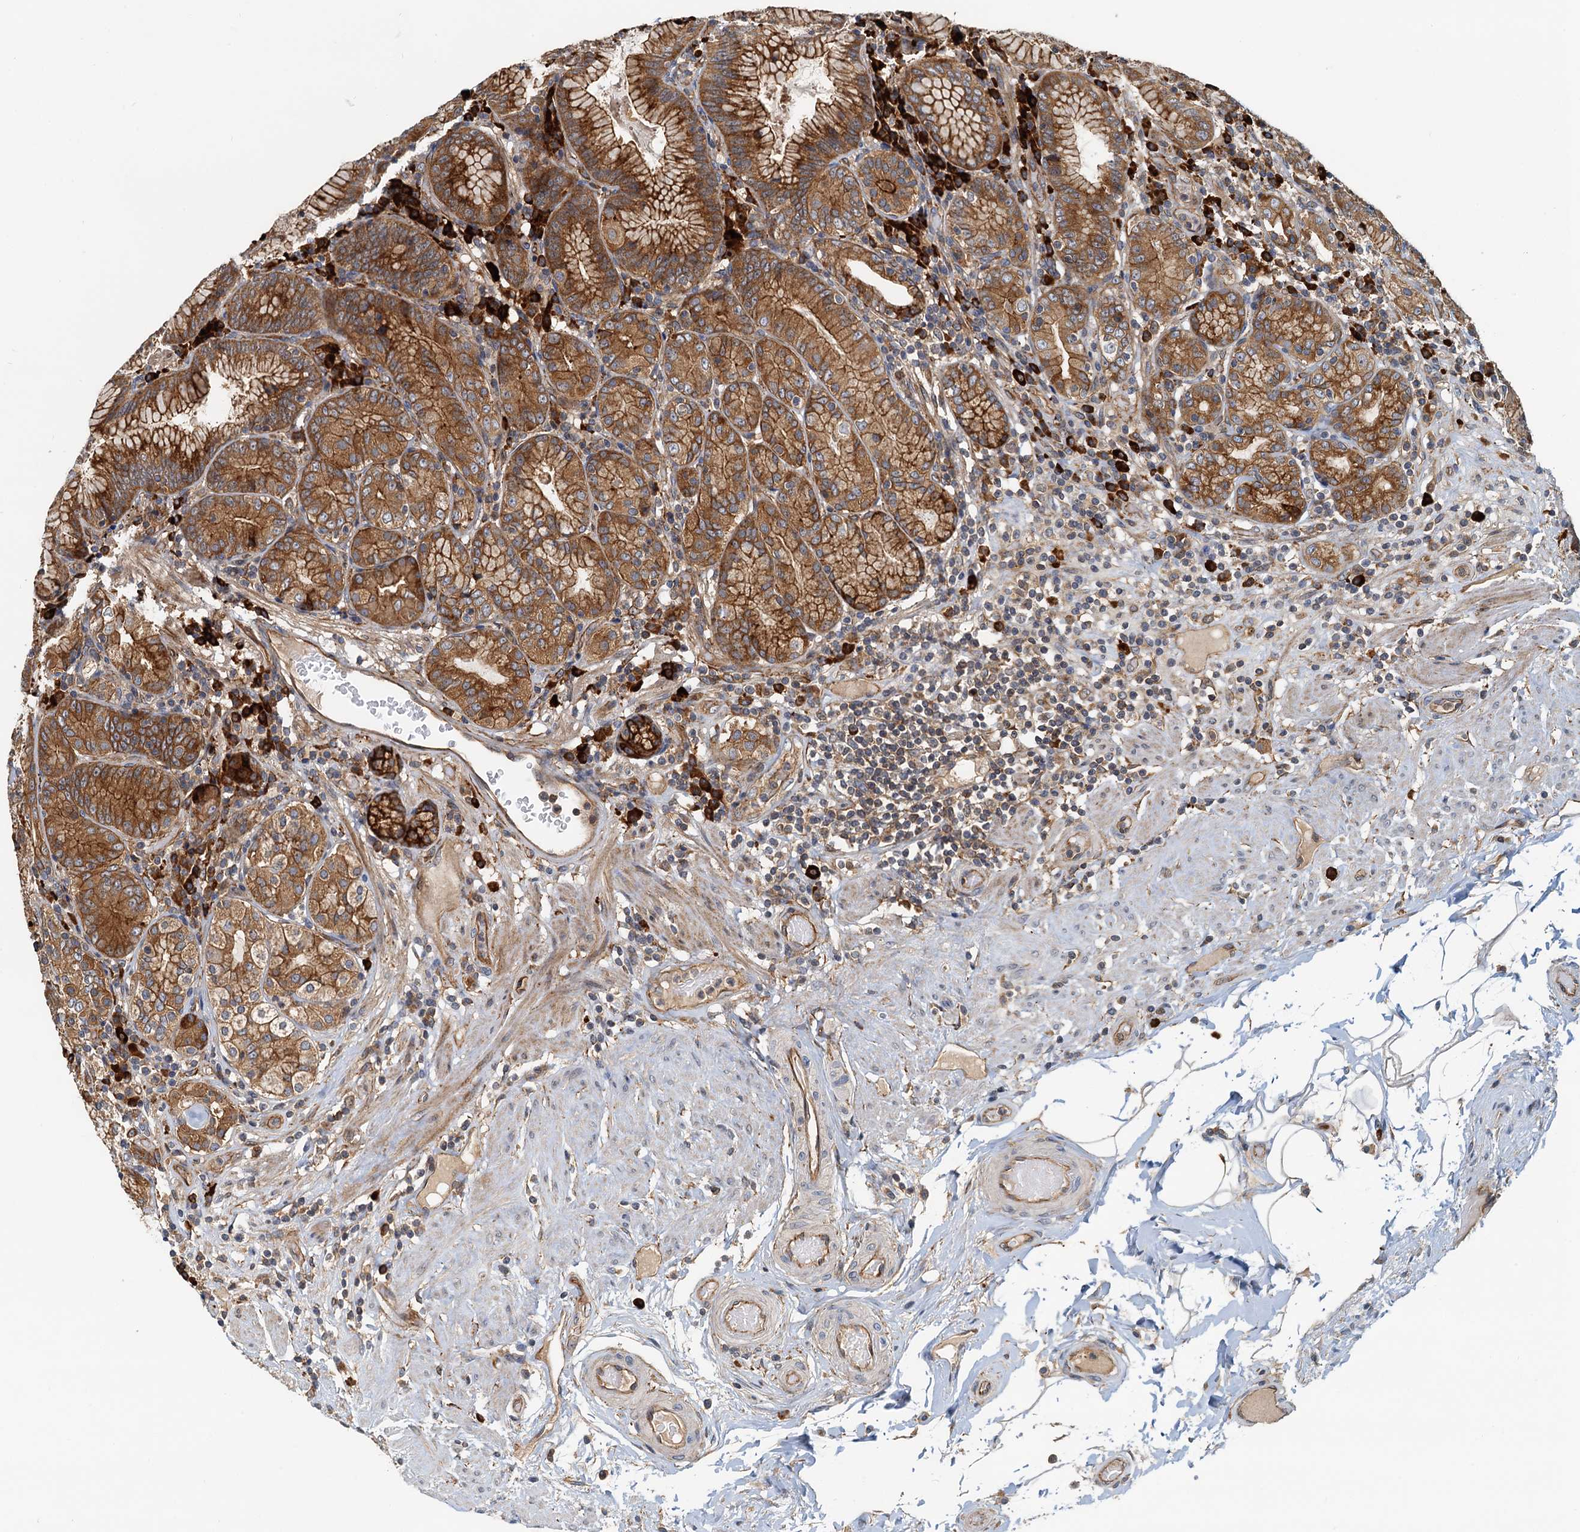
{"staining": {"intensity": "moderate", "quantity": ">75%", "location": "cytoplasmic/membranous"}, "tissue": "stomach", "cell_type": "Glandular cells", "image_type": "normal", "snomed": [{"axis": "morphology", "description": "Normal tissue, NOS"}, {"axis": "topography", "description": "Stomach, upper"}, {"axis": "topography", "description": "Stomach, lower"}], "caption": "Moderate cytoplasmic/membranous expression for a protein is identified in approximately >75% of glandular cells of unremarkable stomach using immunohistochemistry (IHC).", "gene": "NIPAL3", "patient": {"sex": "female", "age": 76}}